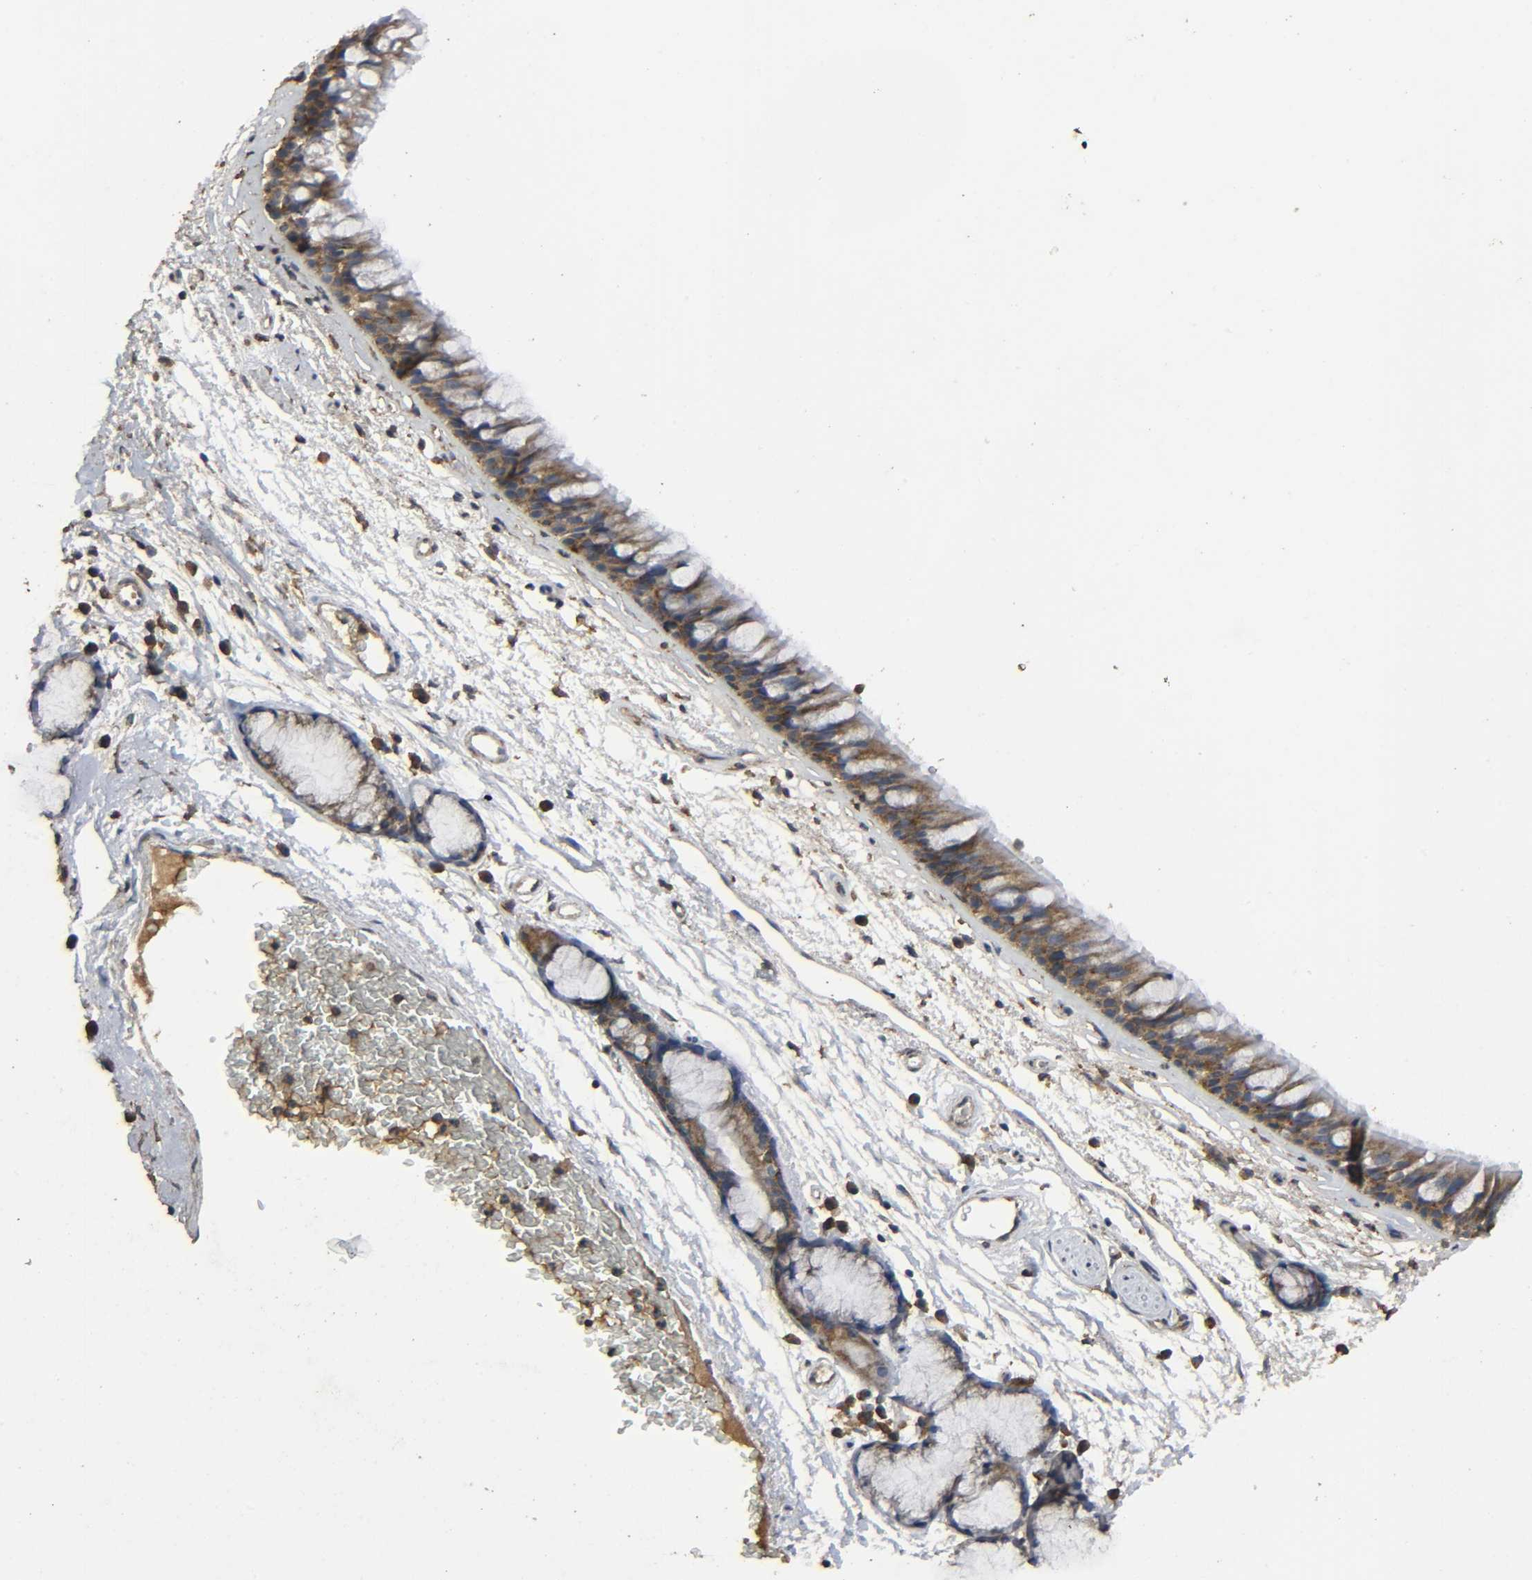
{"staining": {"intensity": "moderate", "quantity": ">75%", "location": "cytoplasmic/membranous"}, "tissue": "bronchus", "cell_type": "Respiratory epithelial cells", "image_type": "normal", "snomed": [{"axis": "morphology", "description": "Normal tissue, NOS"}, {"axis": "morphology", "description": "Adenocarcinoma, NOS"}, {"axis": "topography", "description": "Bronchus"}, {"axis": "topography", "description": "Lung"}], "caption": "Protein analysis of benign bronchus displays moderate cytoplasmic/membranous expression in about >75% of respiratory epithelial cells.", "gene": "DDX6", "patient": {"sex": "female", "age": 54}}